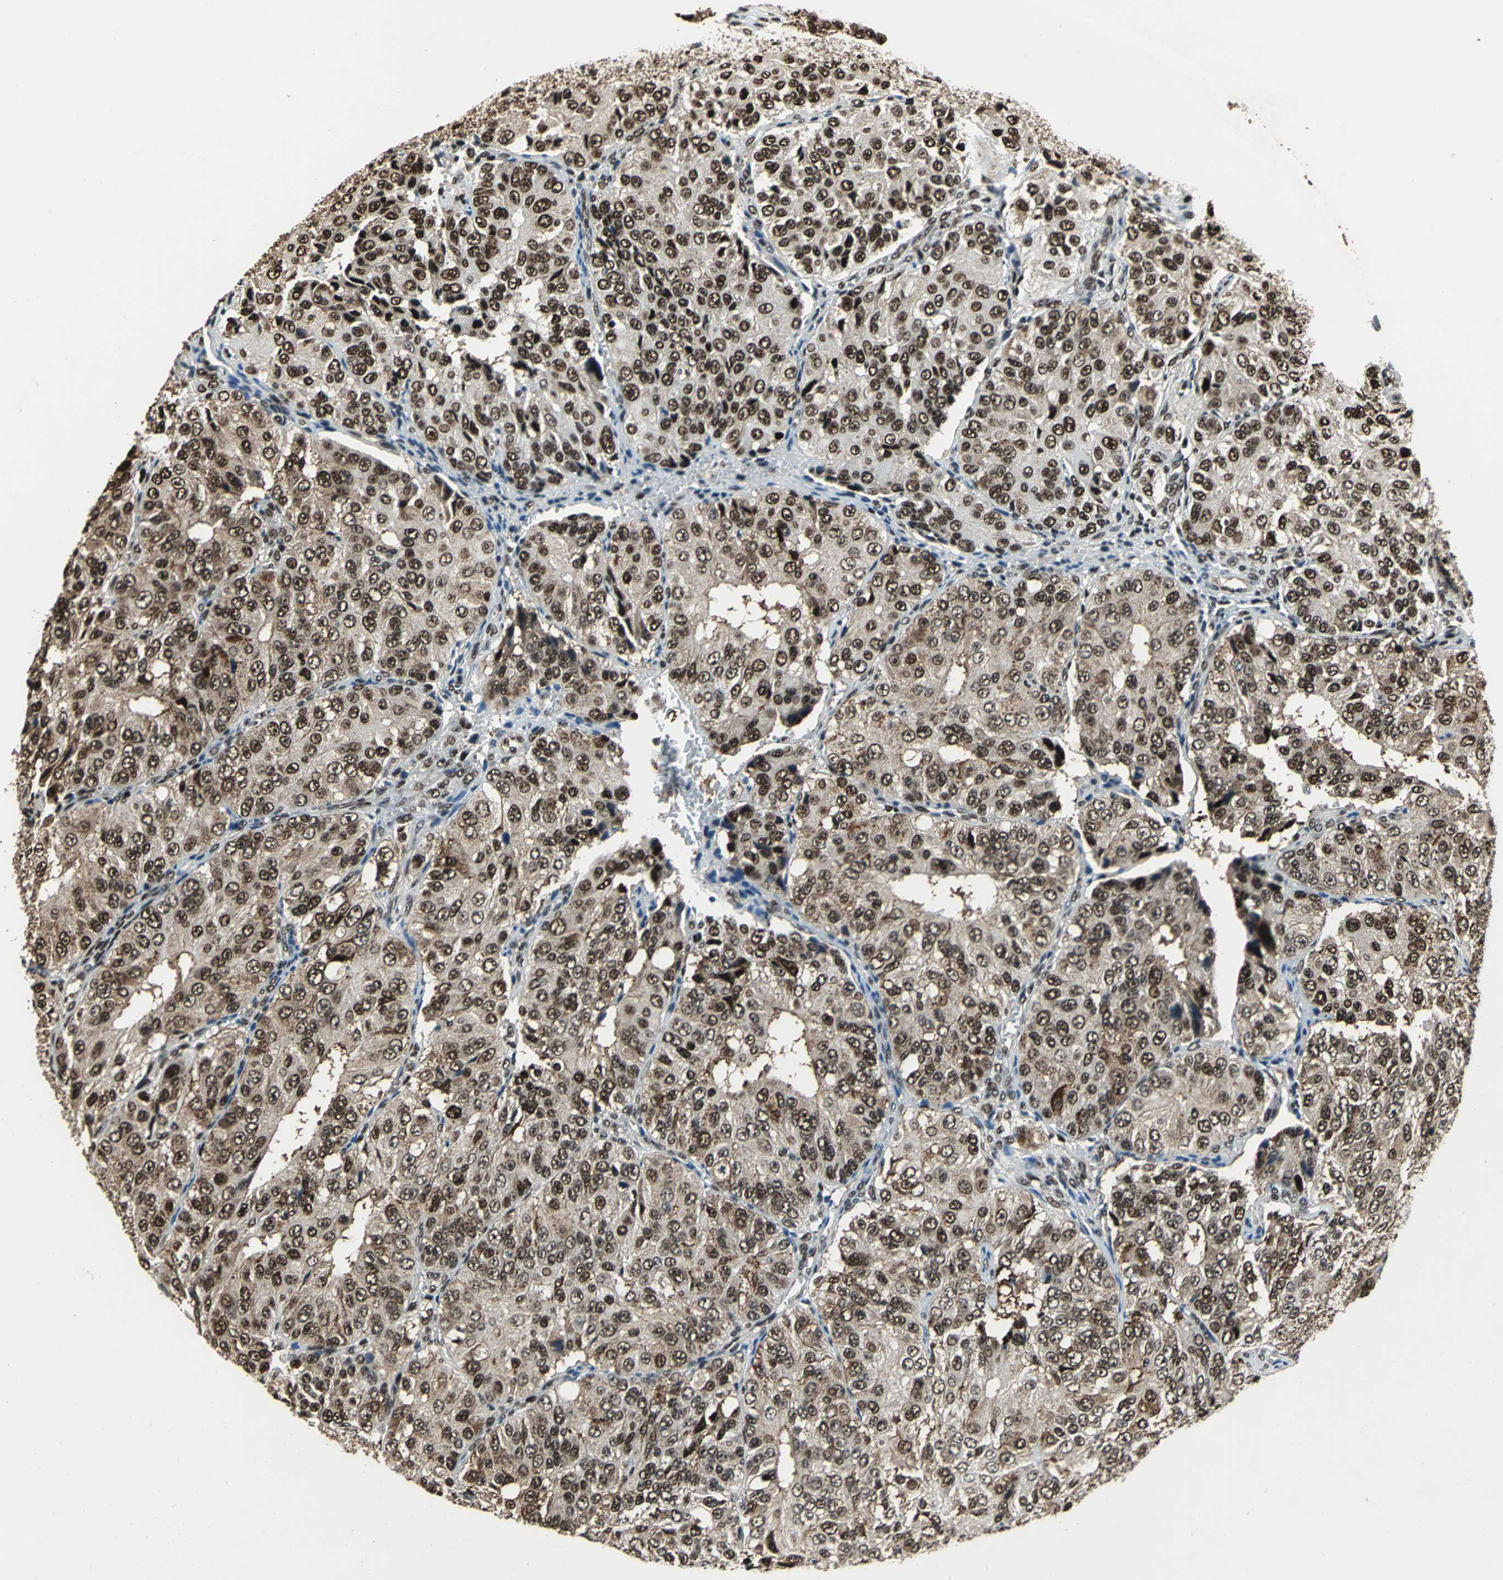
{"staining": {"intensity": "moderate", "quantity": ">75%", "location": "nuclear"}, "tissue": "ovarian cancer", "cell_type": "Tumor cells", "image_type": "cancer", "snomed": [{"axis": "morphology", "description": "Carcinoma, endometroid"}, {"axis": "topography", "description": "Ovary"}], "caption": "Tumor cells reveal medium levels of moderate nuclear staining in approximately >75% of cells in ovarian cancer.", "gene": "MIS18BP1", "patient": {"sex": "female", "age": 51}}